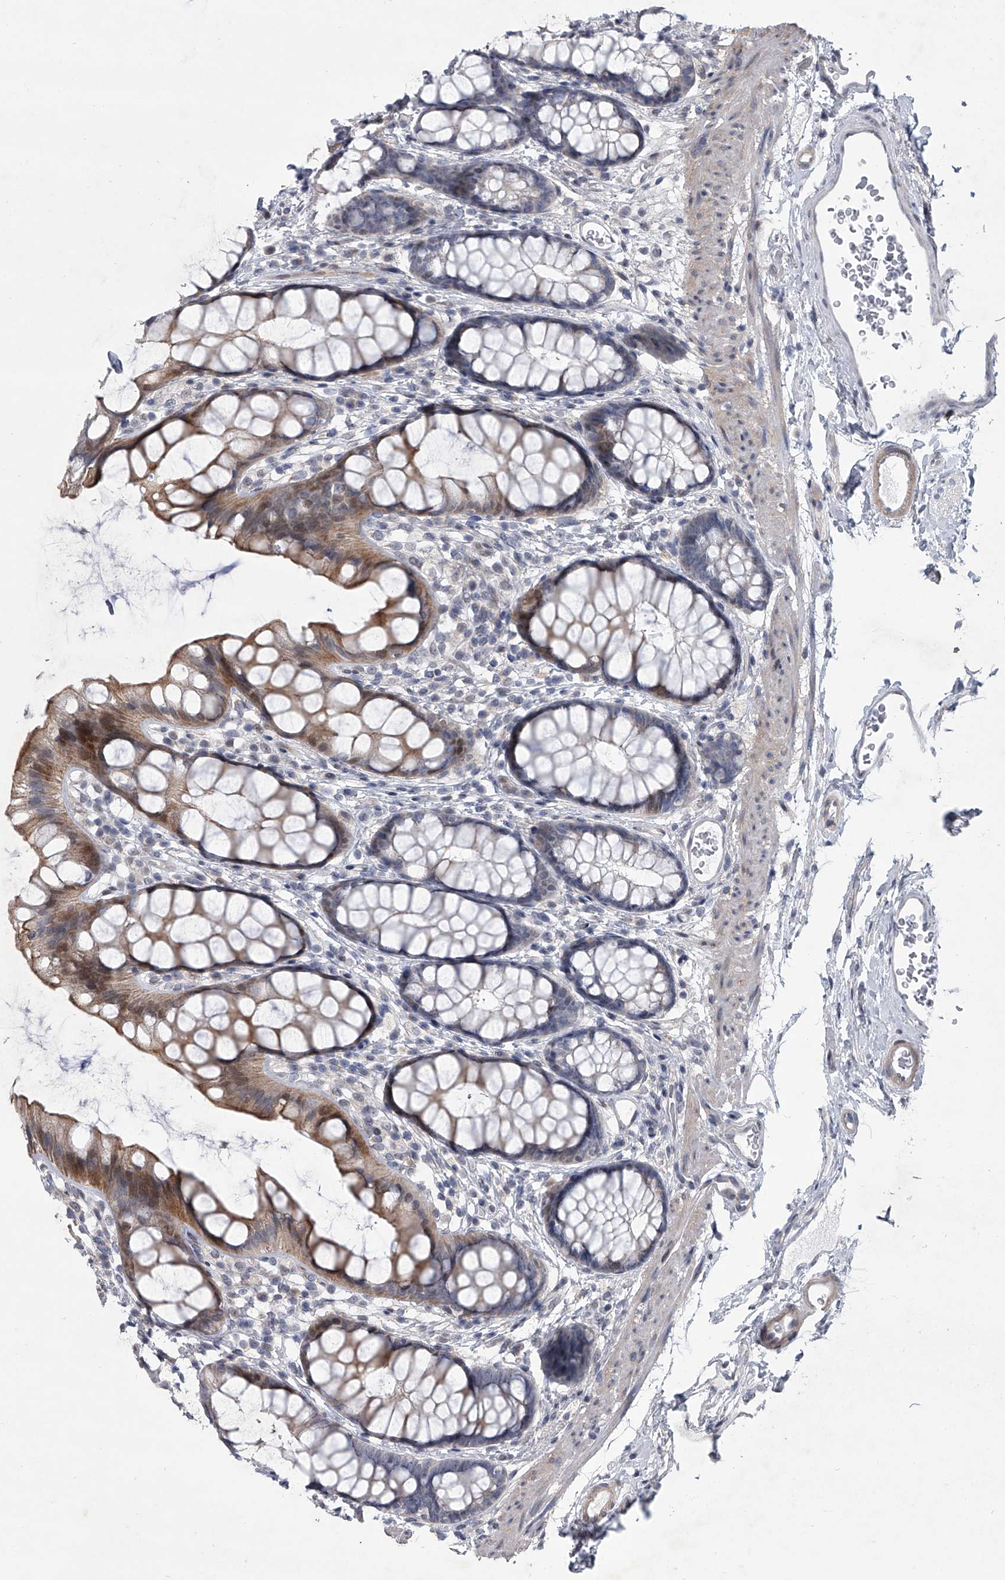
{"staining": {"intensity": "moderate", "quantity": "25%-75%", "location": "cytoplasmic/membranous,nuclear"}, "tissue": "rectum", "cell_type": "Glandular cells", "image_type": "normal", "snomed": [{"axis": "morphology", "description": "Normal tissue, NOS"}, {"axis": "topography", "description": "Rectum"}], "caption": "Immunohistochemistry (IHC) micrograph of normal rectum: rectum stained using immunohistochemistry (IHC) exhibits medium levels of moderate protein expression localized specifically in the cytoplasmic/membranous,nuclear of glandular cells, appearing as a cytoplasmic/membranous,nuclear brown color.", "gene": "HEATR6", "patient": {"sex": "female", "age": 65}}